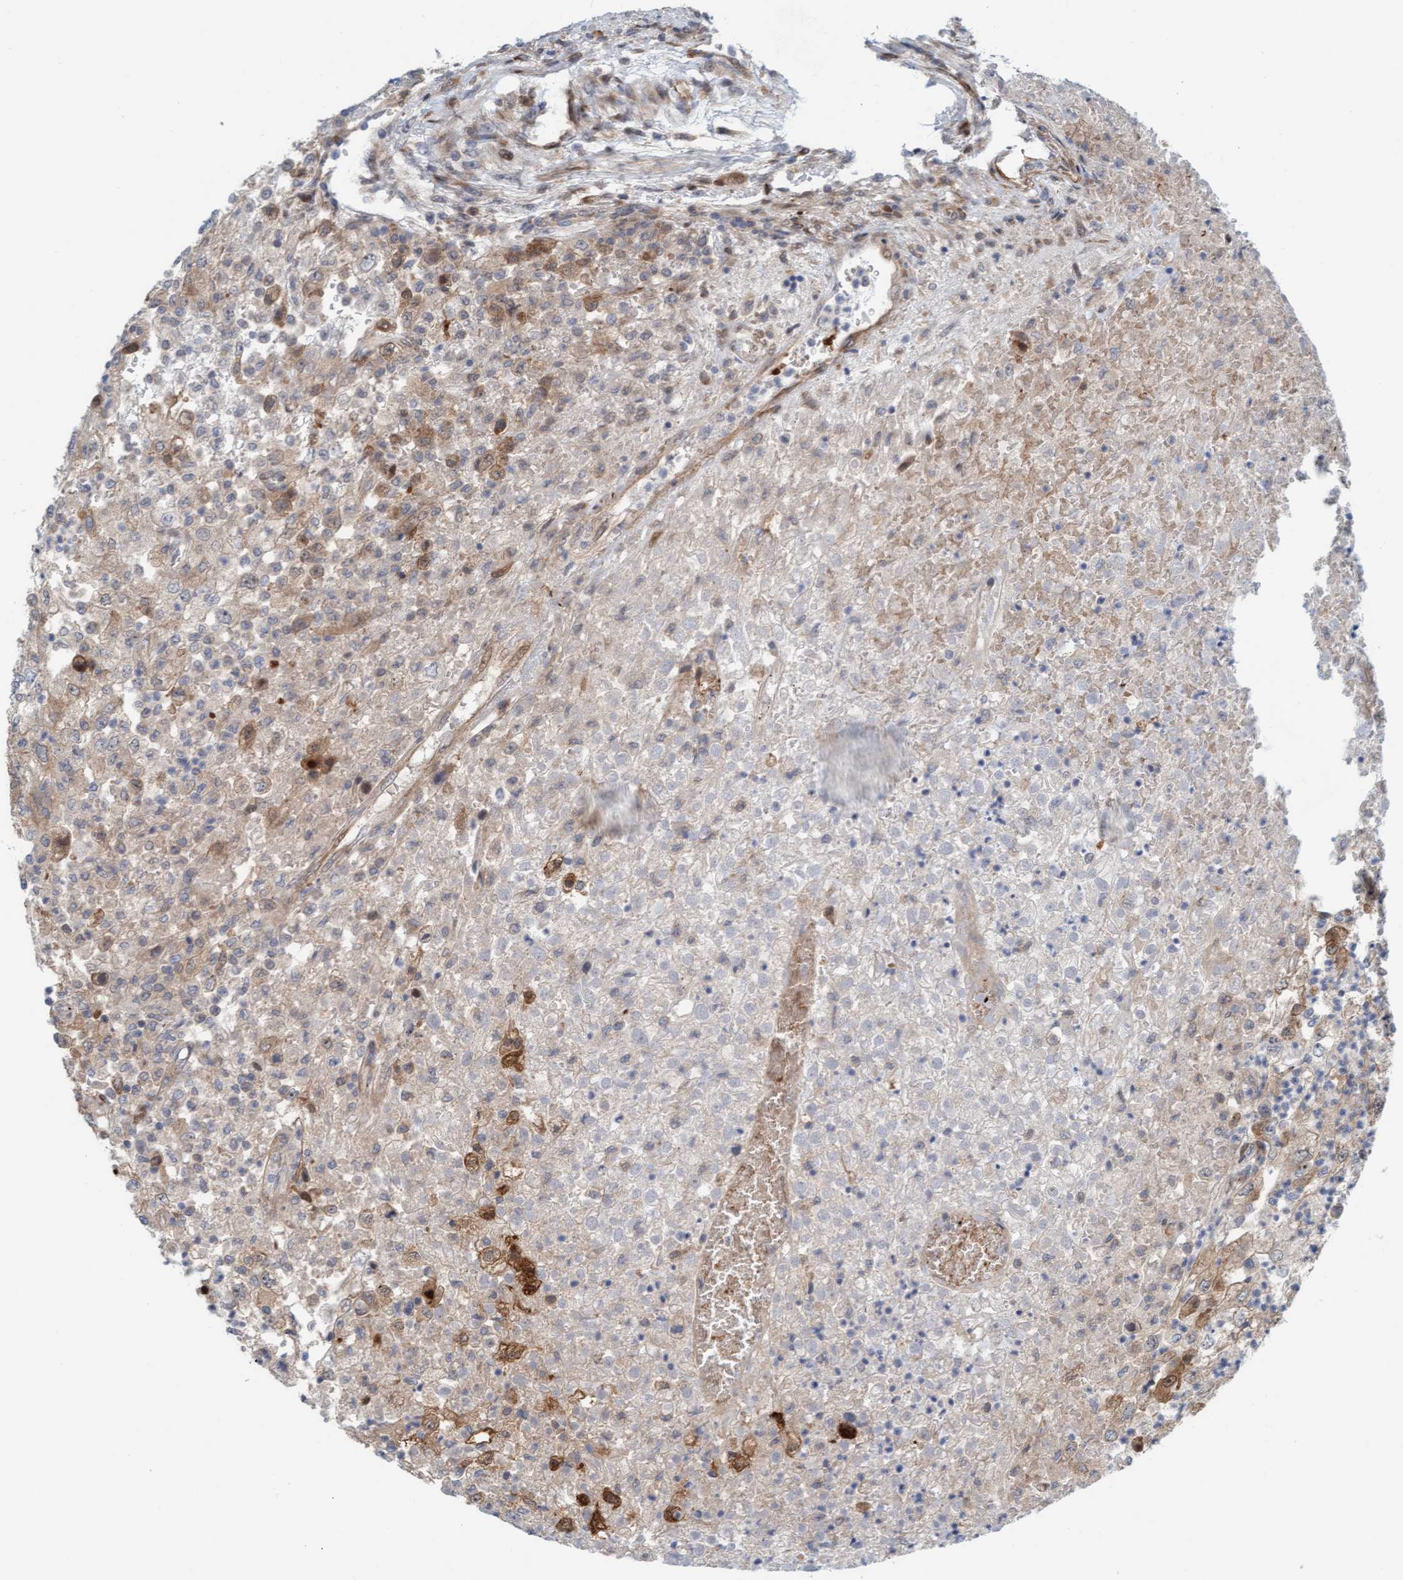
{"staining": {"intensity": "moderate", "quantity": "<25%", "location": "cytoplasmic/membranous"}, "tissue": "renal cancer", "cell_type": "Tumor cells", "image_type": "cancer", "snomed": [{"axis": "morphology", "description": "Adenocarcinoma, NOS"}, {"axis": "topography", "description": "Kidney"}], "caption": "The immunohistochemical stain labels moderate cytoplasmic/membranous expression in tumor cells of renal cancer (adenocarcinoma) tissue.", "gene": "EIF4EBP1", "patient": {"sex": "female", "age": 54}}